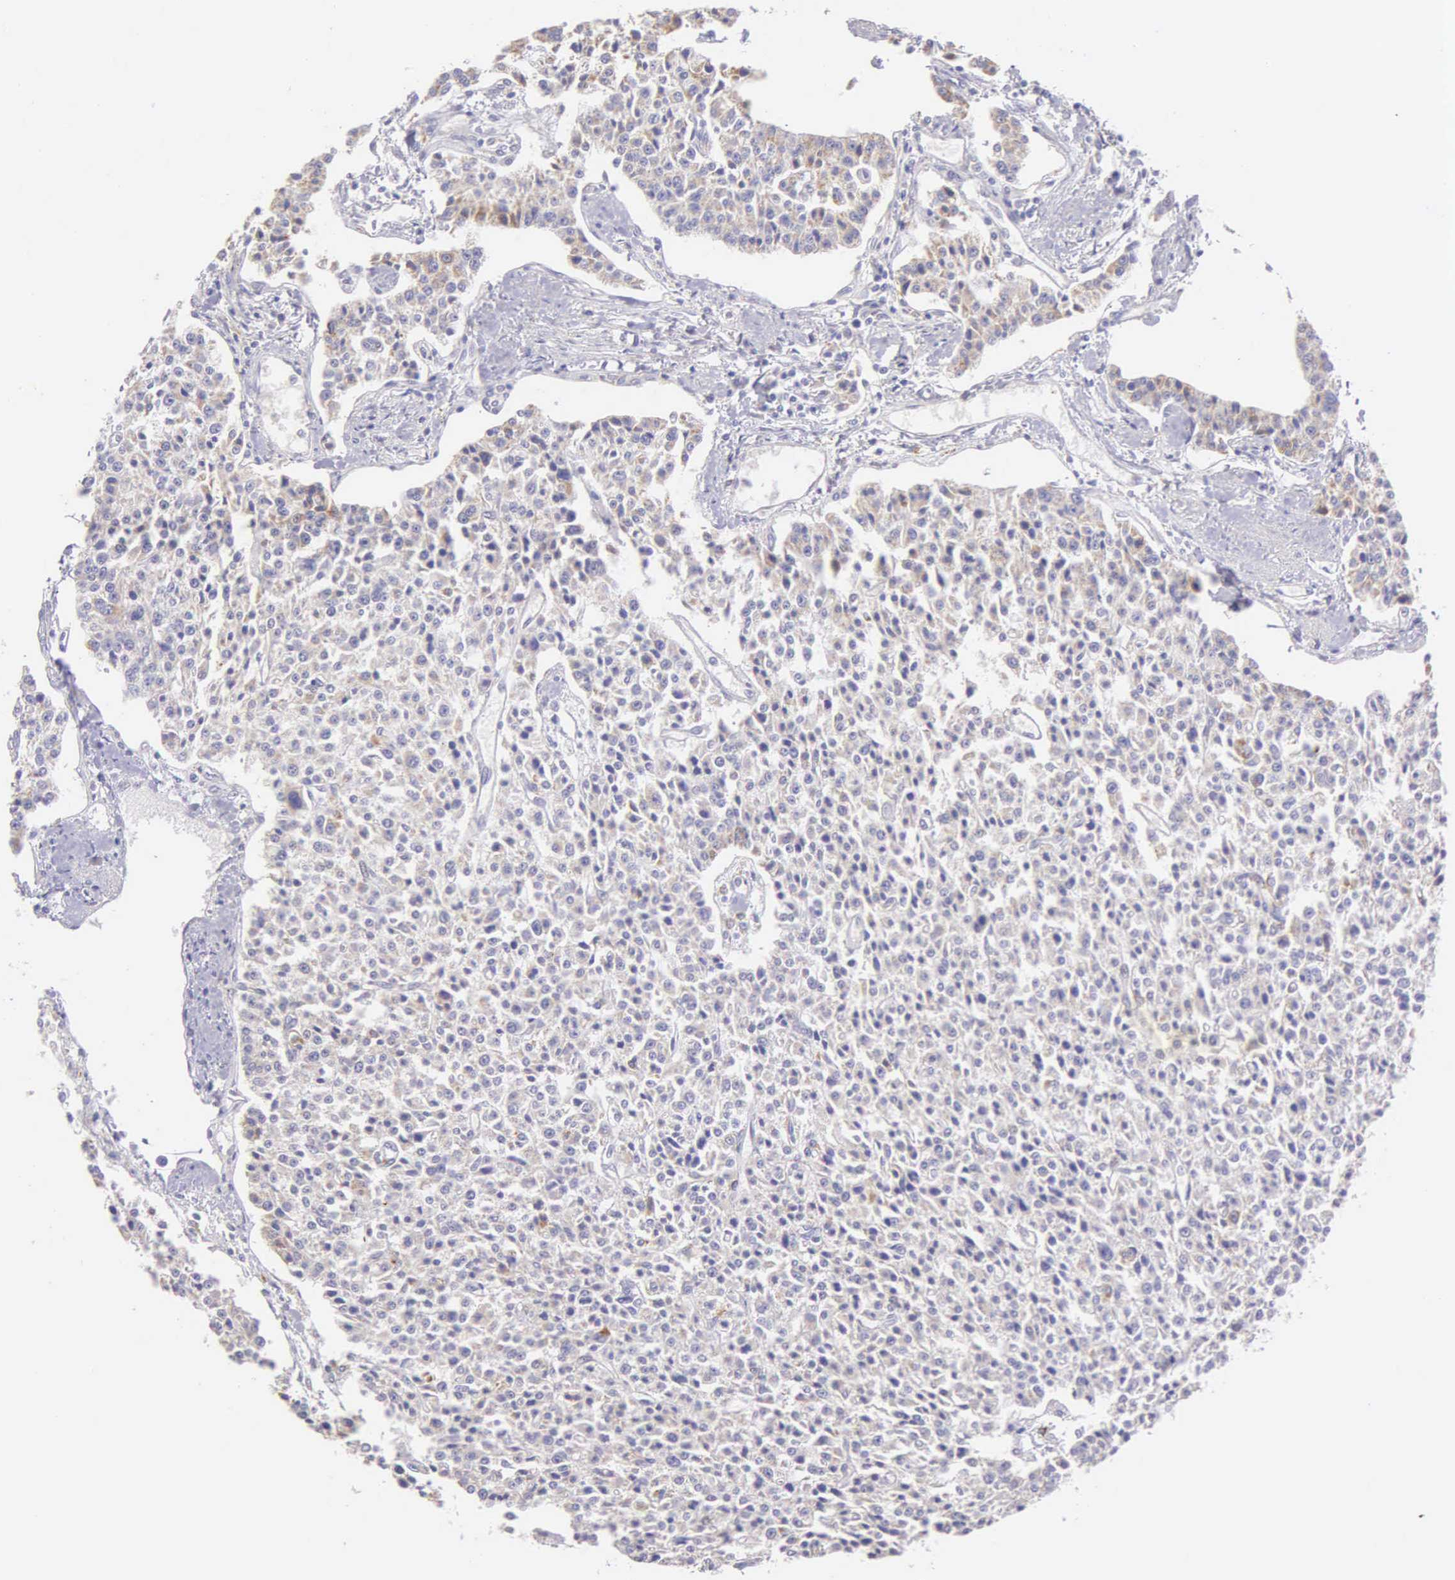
{"staining": {"intensity": "weak", "quantity": "<25%", "location": "cytoplasmic/membranous"}, "tissue": "carcinoid", "cell_type": "Tumor cells", "image_type": "cancer", "snomed": [{"axis": "morphology", "description": "Carcinoid, malignant, NOS"}, {"axis": "topography", "description": "Stomach"}], "caption": "Immunohistochemistry photomicrograph of neoplastic tissue: human carcinoid stained with DAB displays no significant protein positivity in tumor cells.", "gene": "ESR1", "patient": {"sex": "female", "age": 76}}